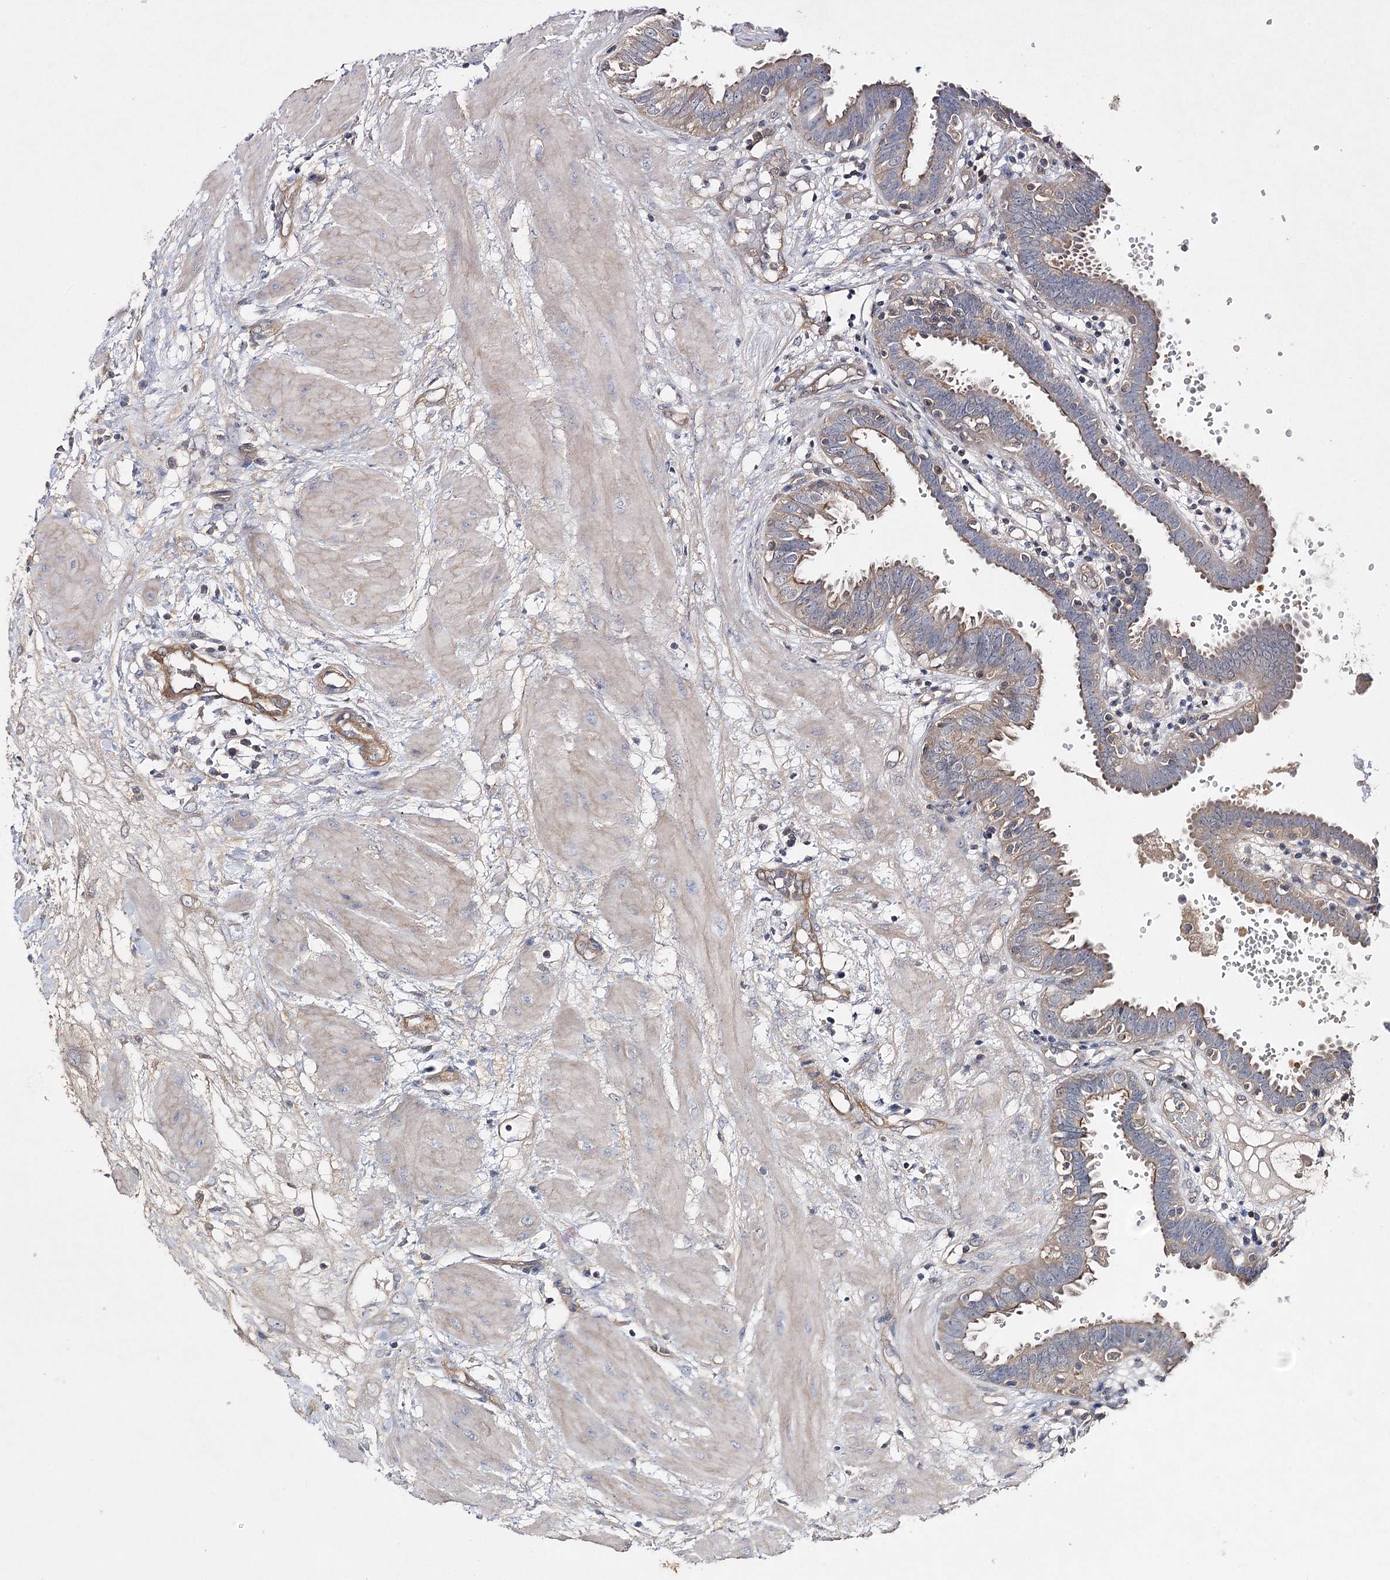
{"staining": {"intensity": "moderate", "quantity": ">75%", "location": "cytoplasmic/membranous"}, "tissue": "fallopian tube", "cell_type": "Glandular cells", "image_type": "normal", "snomed": [{"axis": "morphology", "description": "Normal tissue, NOS"}, {"axis": "topography", "description": "Fallopian tube"}, {"axis": "topography", "description": "Placenta"}], "caption": "Human fallopian tube stained for a protein (brown) reveals moderate cytoplasmic/membranous positive staining in about >75% of glandular cells.", "gene": "BCR", "patient": {"sex": "female", "age": 32}}